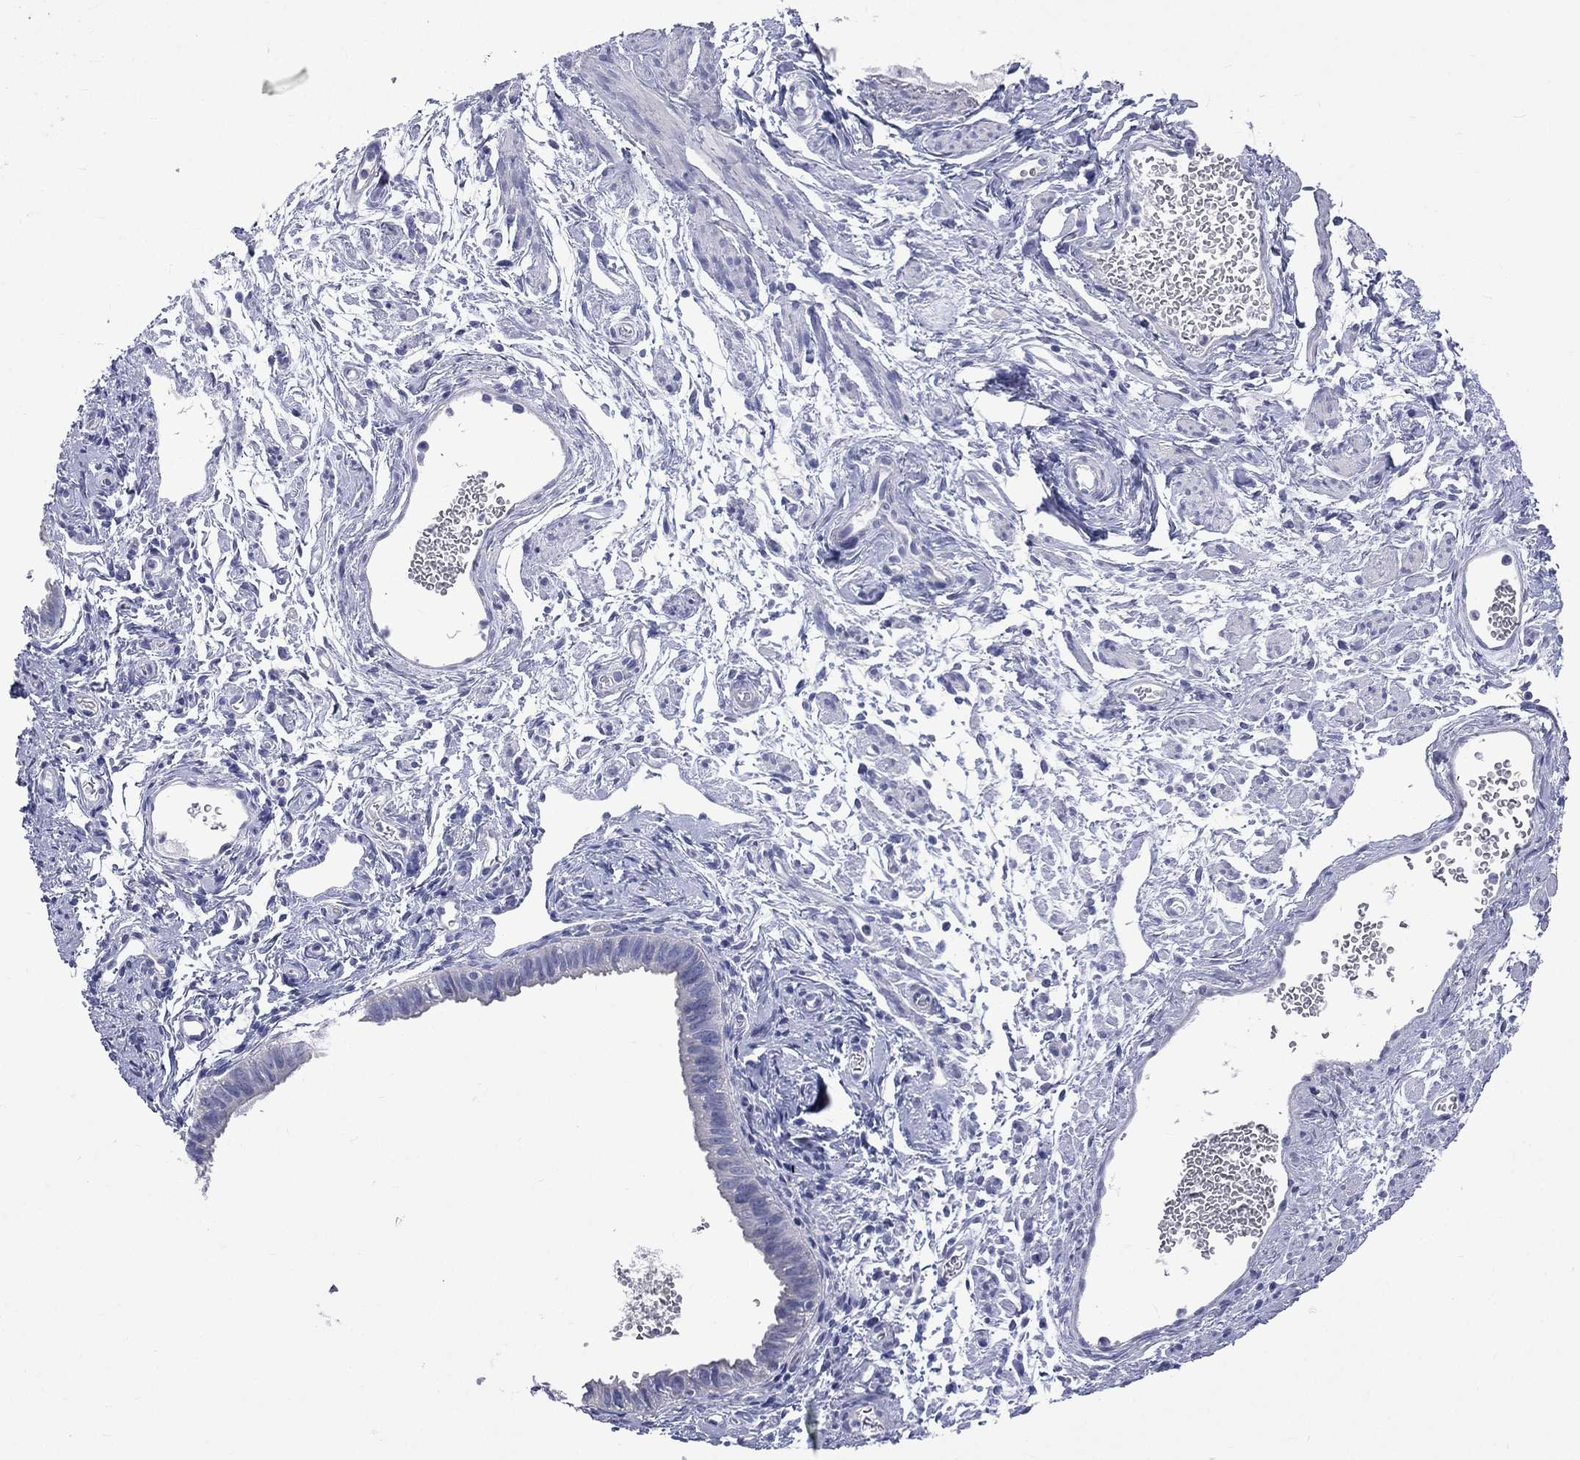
{"staining": {"intensity": "strong", "quantity": "<25%", "location": "cytoplasmic/membranous"}, "tissue": "ovarian cancer", "cell_type": "Tumor cells", "image_type": "cancer", "snomed": [{"axis": "morphology", "description": "Carcinoma, endometroid"}, {"axis": "topography", "description": "Ovary"}], "caption": "Strong cytoplasmic/membranous expression is seen in about <25% of tumor cells in endometroid carcinoma (ovarian).", "gene": "CES2", "patient": {"sex": "female", "age": 85}}